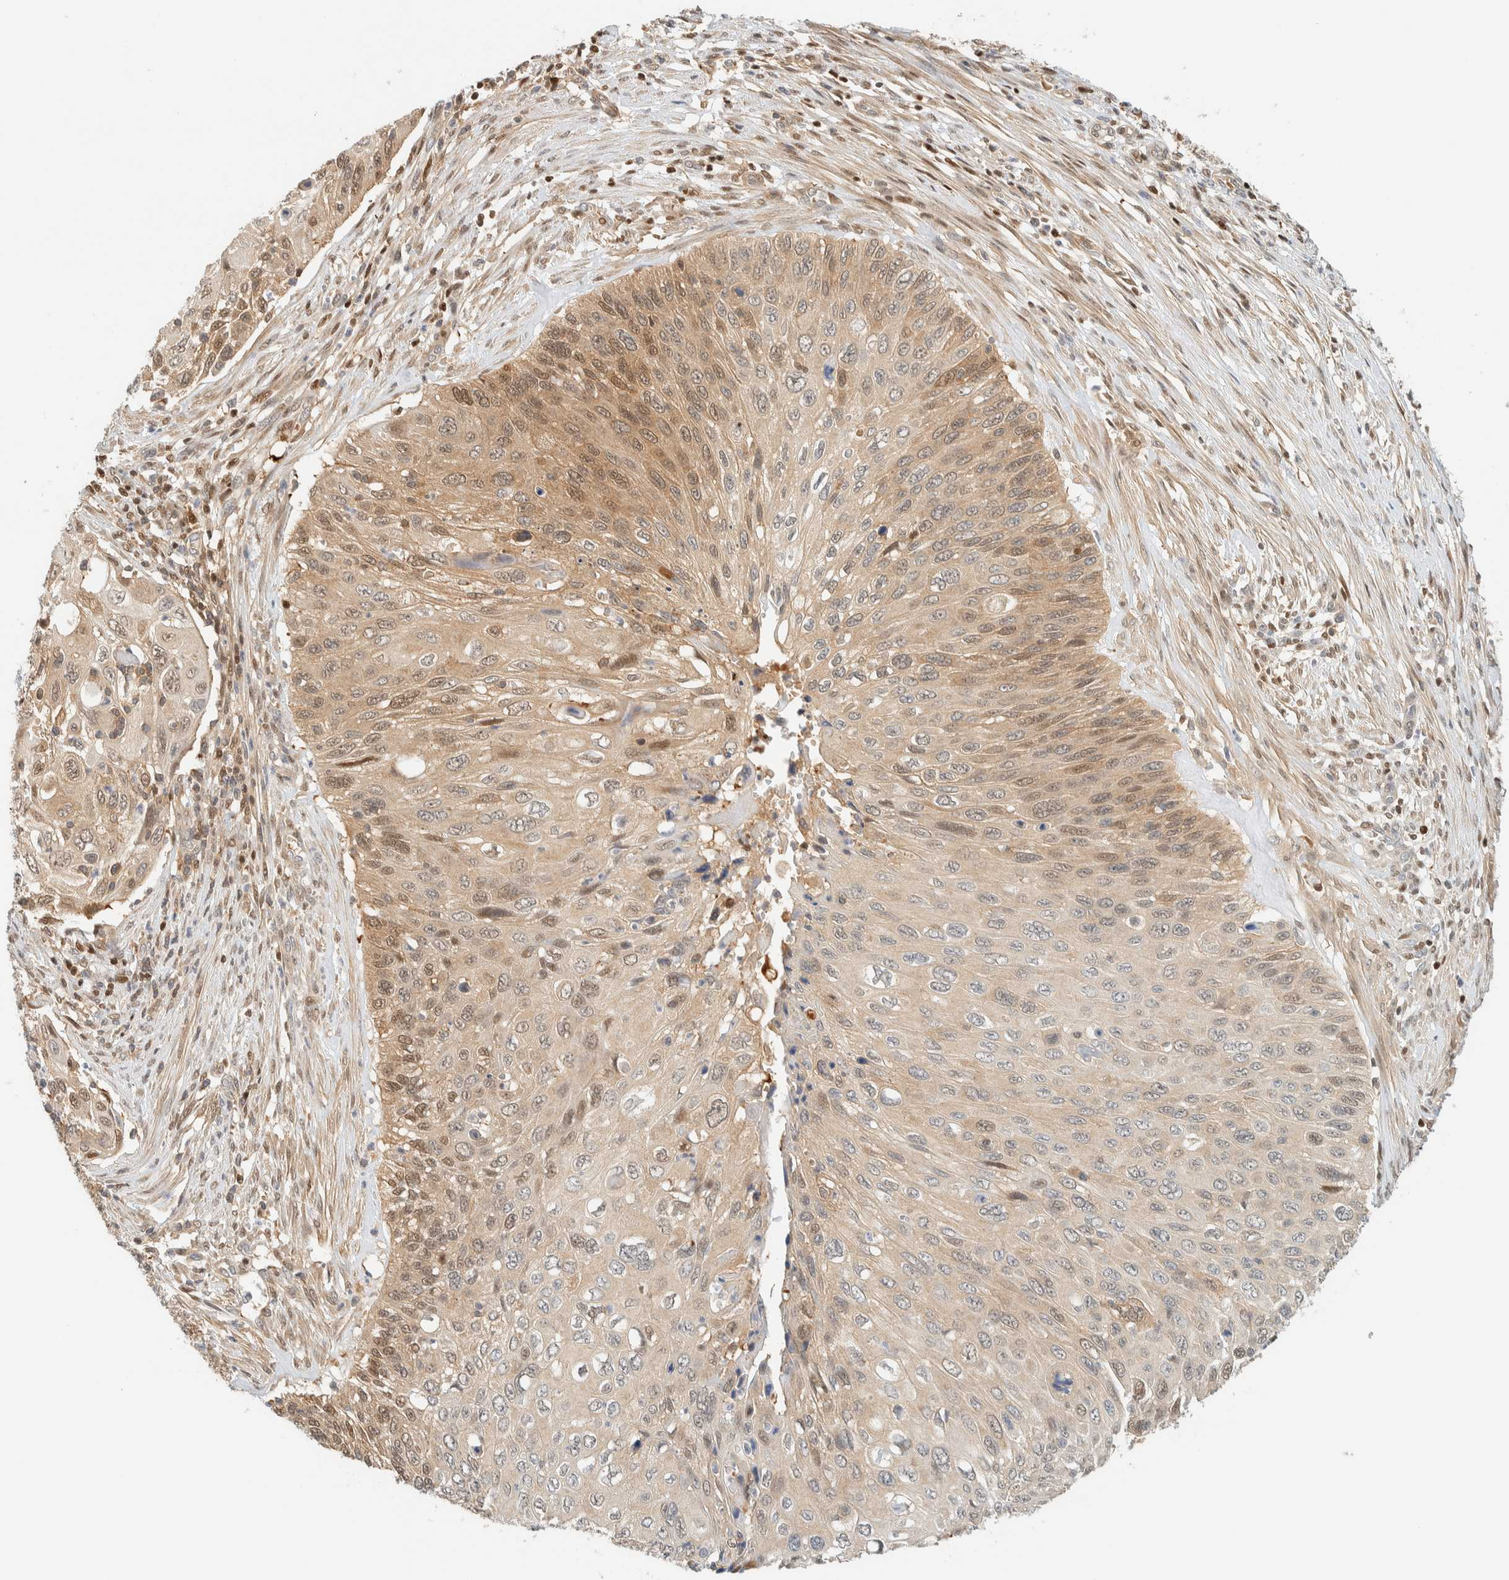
{"staining": {"intensity": "moderate", "quantity": ">75%", "location": "cytoplasmic/membranous,nuclear"}, "tissue": "cervical cancer", "cell_type": "Tumor cells", "image_type": "cancer", "snomed": [{"axis": "morphology", "description": "Squamous cell carcinoma, NOS"}, {"axis": "topography", "description": "Cervix"}], "caption": "Human squamous cell carcinoma (cervical) stained with a brown dye displays moderate cytoplasmic/membranous and nuclear positive positivity in about >75% of tumor cells.", "gene": "ZBTB37", "patient": {"sex": "female", "age": 70}}